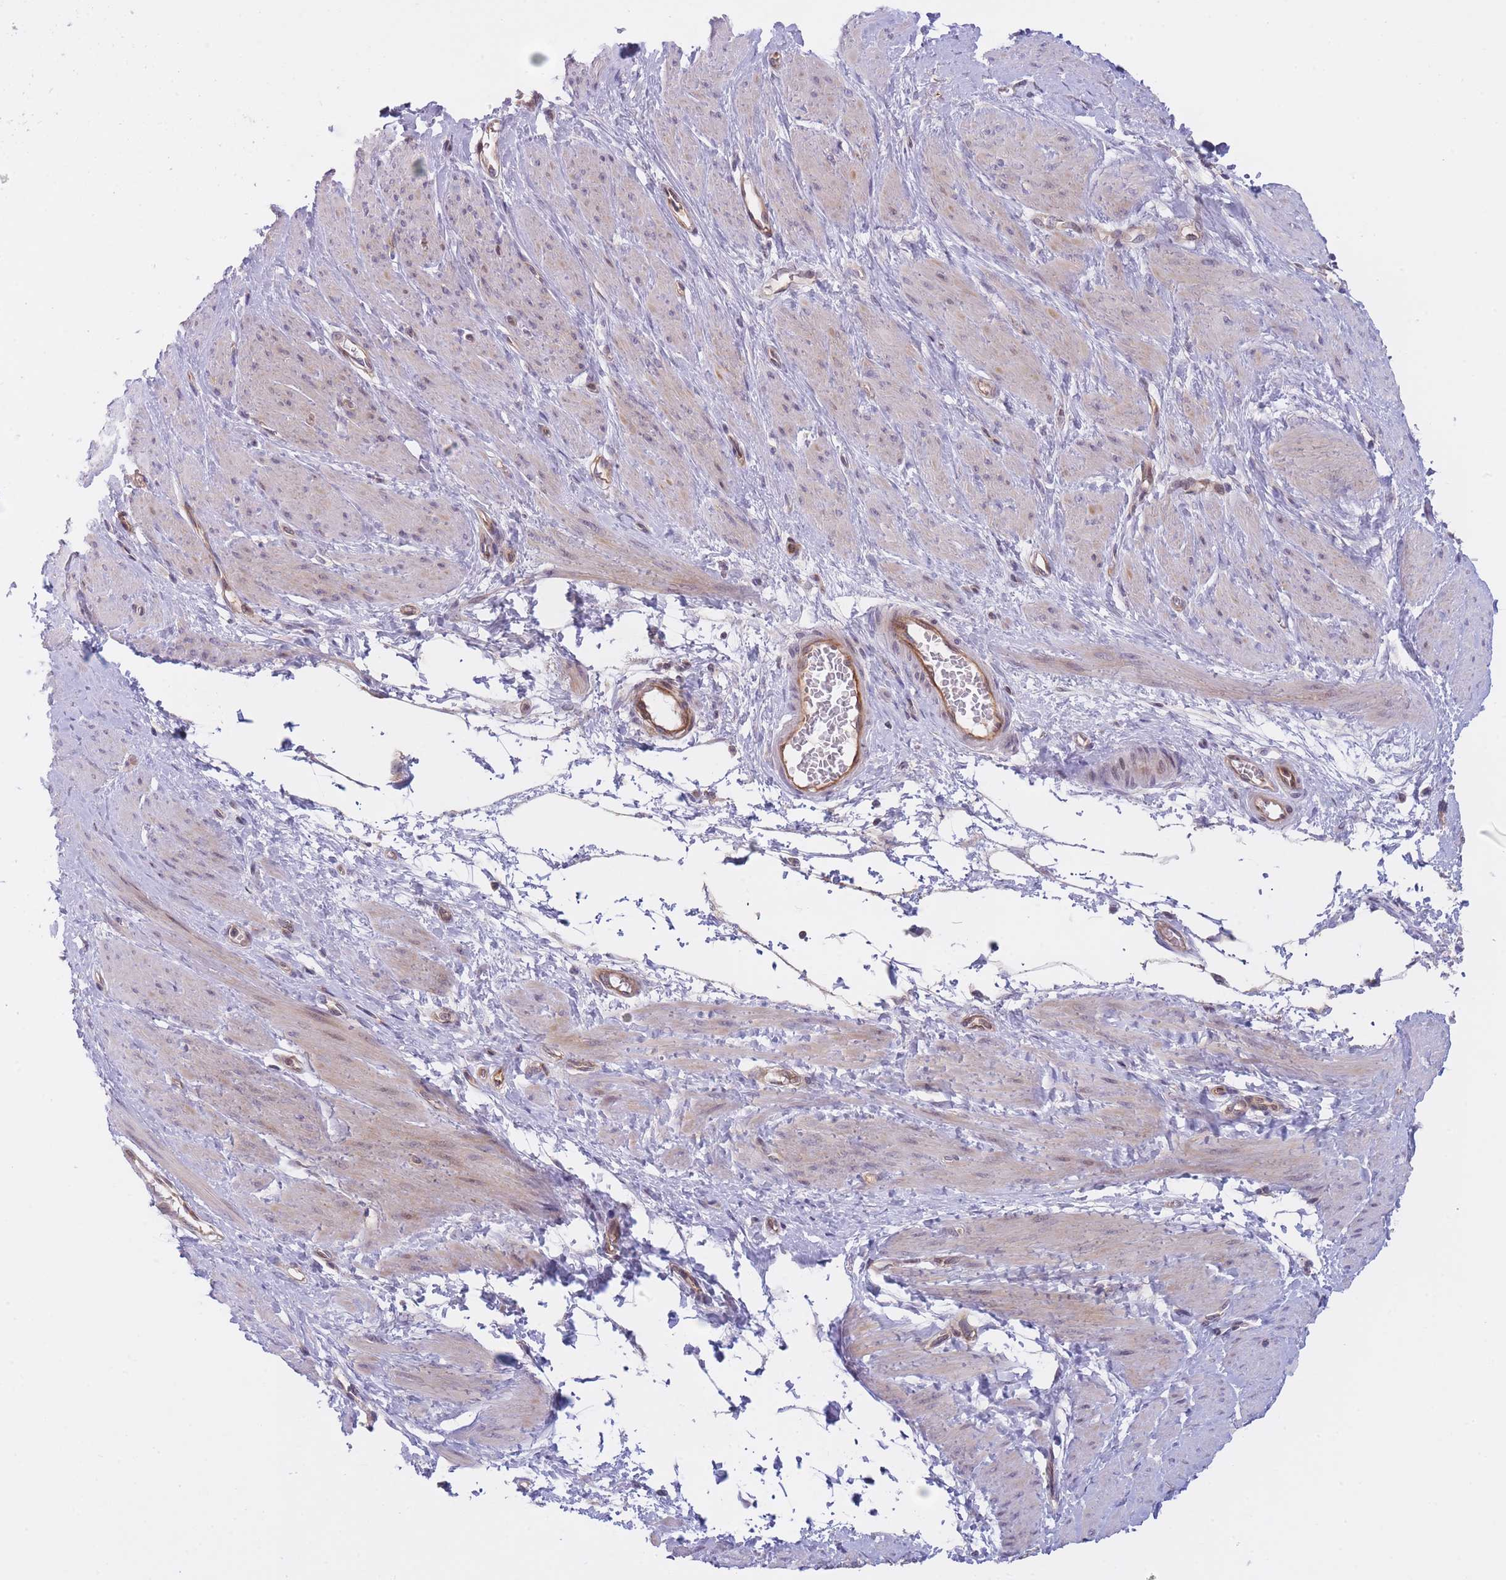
{"staining": {"intensity": "weak", "quantity": "25%-75%", "location": "cytoplasmic/membranous"}, "tissue": "smooth muscle", "cell_type": "Smooth muscle cells", "image_type": "normal", "snomed": [{"axis": "morphology", "description": "Normal tissue, NOS"}, {"axis": "topography", "description": "Smooth muscle"}, {"axis": "topography", "description": "Uterus"}], "caption": "This image demonstrates IHC staining of benign smooth muscle, with low weak cytoplasmic/membranous positivity in about 25%-75% of smooth muscle cells.", "gene": "SLC35F5", "patient": {"sex": "female", "age": 39}}